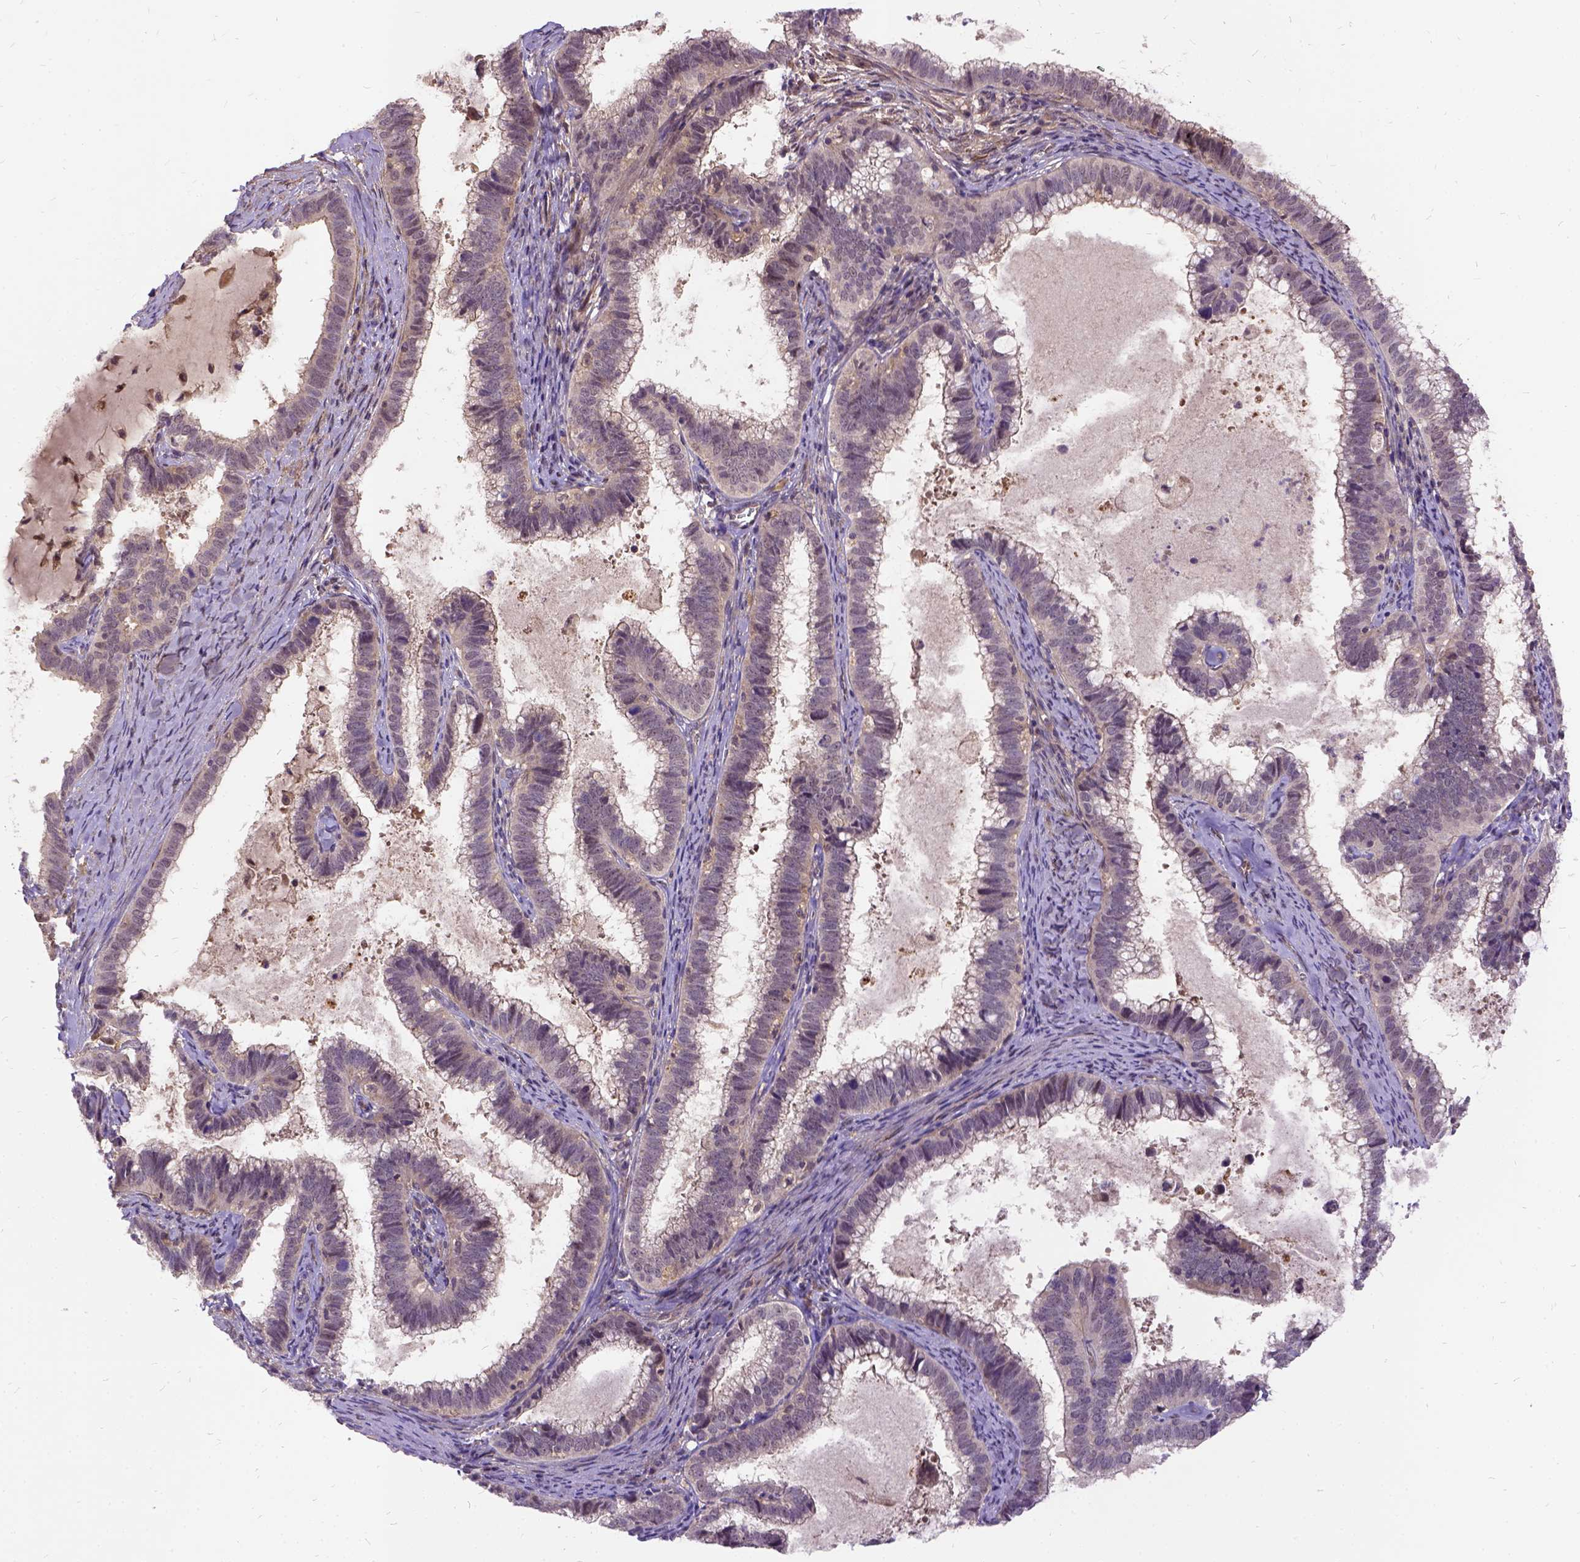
{"staining": {"intensity": "moderate", "quantity": ">75%", "location": "cytoplasmic/membranous"}, "tissue": "cervical cancer", "cell_type": "Tumor cells", "image_type": "cancer", "snomed": [{"axis": "morphology", "description": "Adenocarcinoma, NOS"}, {"axis": "topography", "description": "Cervix"}], "caption": "Tumor cells exhibit medium levels of moderate cytoplasmic/membranous staining in about >75% of cells in human cervical cancer (adenocarcinoma).", "gene": "ILRUN", "patient": {"sex": "female", "age": 61}}